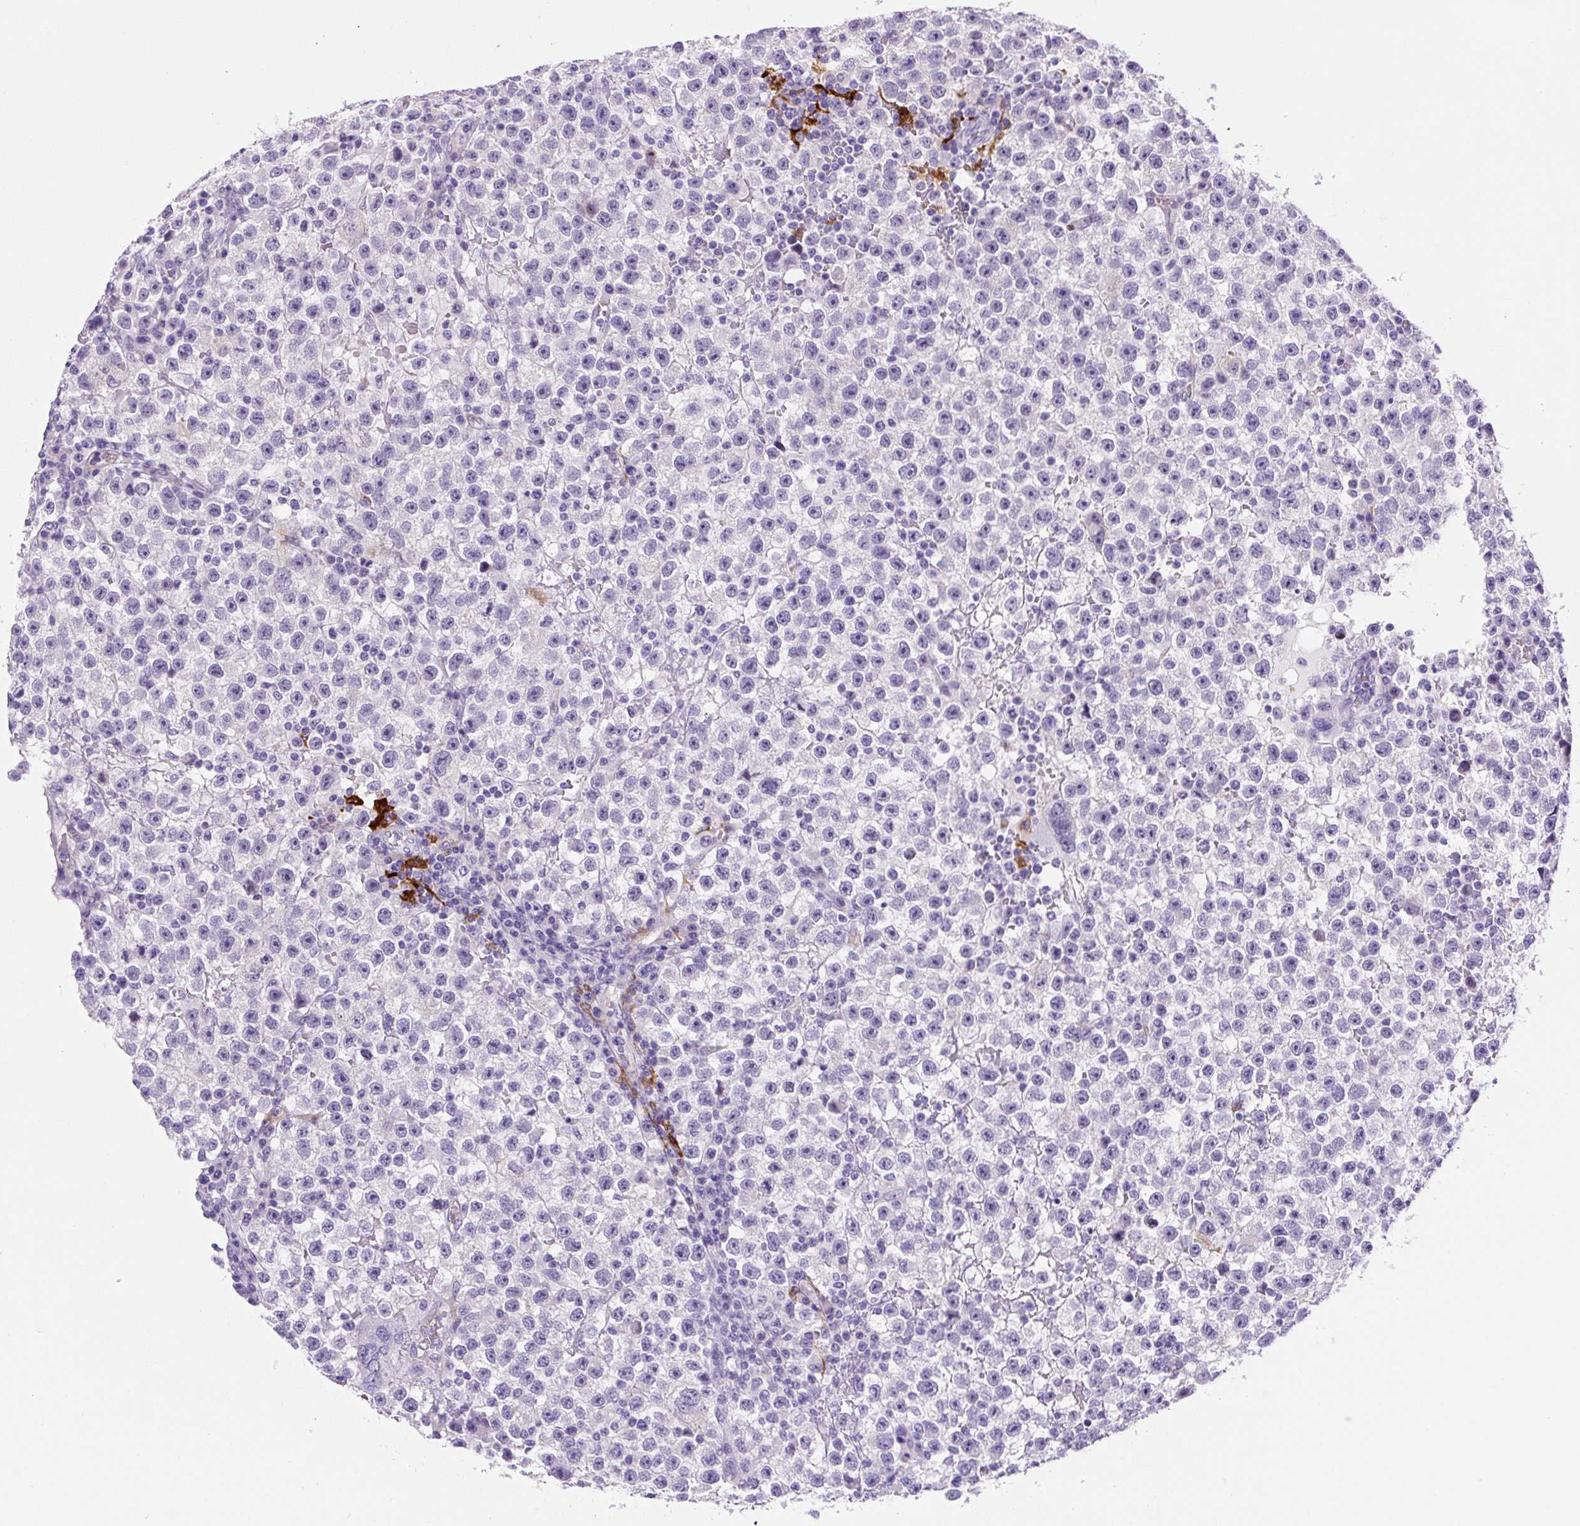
{"staining": {"intensity": "negative", "quantity": "none", "location": "none"}, "tissue": "testis cancer", "cell_type": "Tumor cells", "image_type": "cancer", "snomed": [{"axis": "morphology", "description": "Seminoma, NOS"}, {"axis": "topography", "description": "Testis"}], "caption": "A high-resolution photomicrograph shows immunohistochemistry staining of seminoma (testis), which displays no significant expression in tumor cells. (DAB IHC visualized using brightfield microscopy, high magnification).", "gene": "ASB4", "patient": {"sex": "male", "age": 22}}